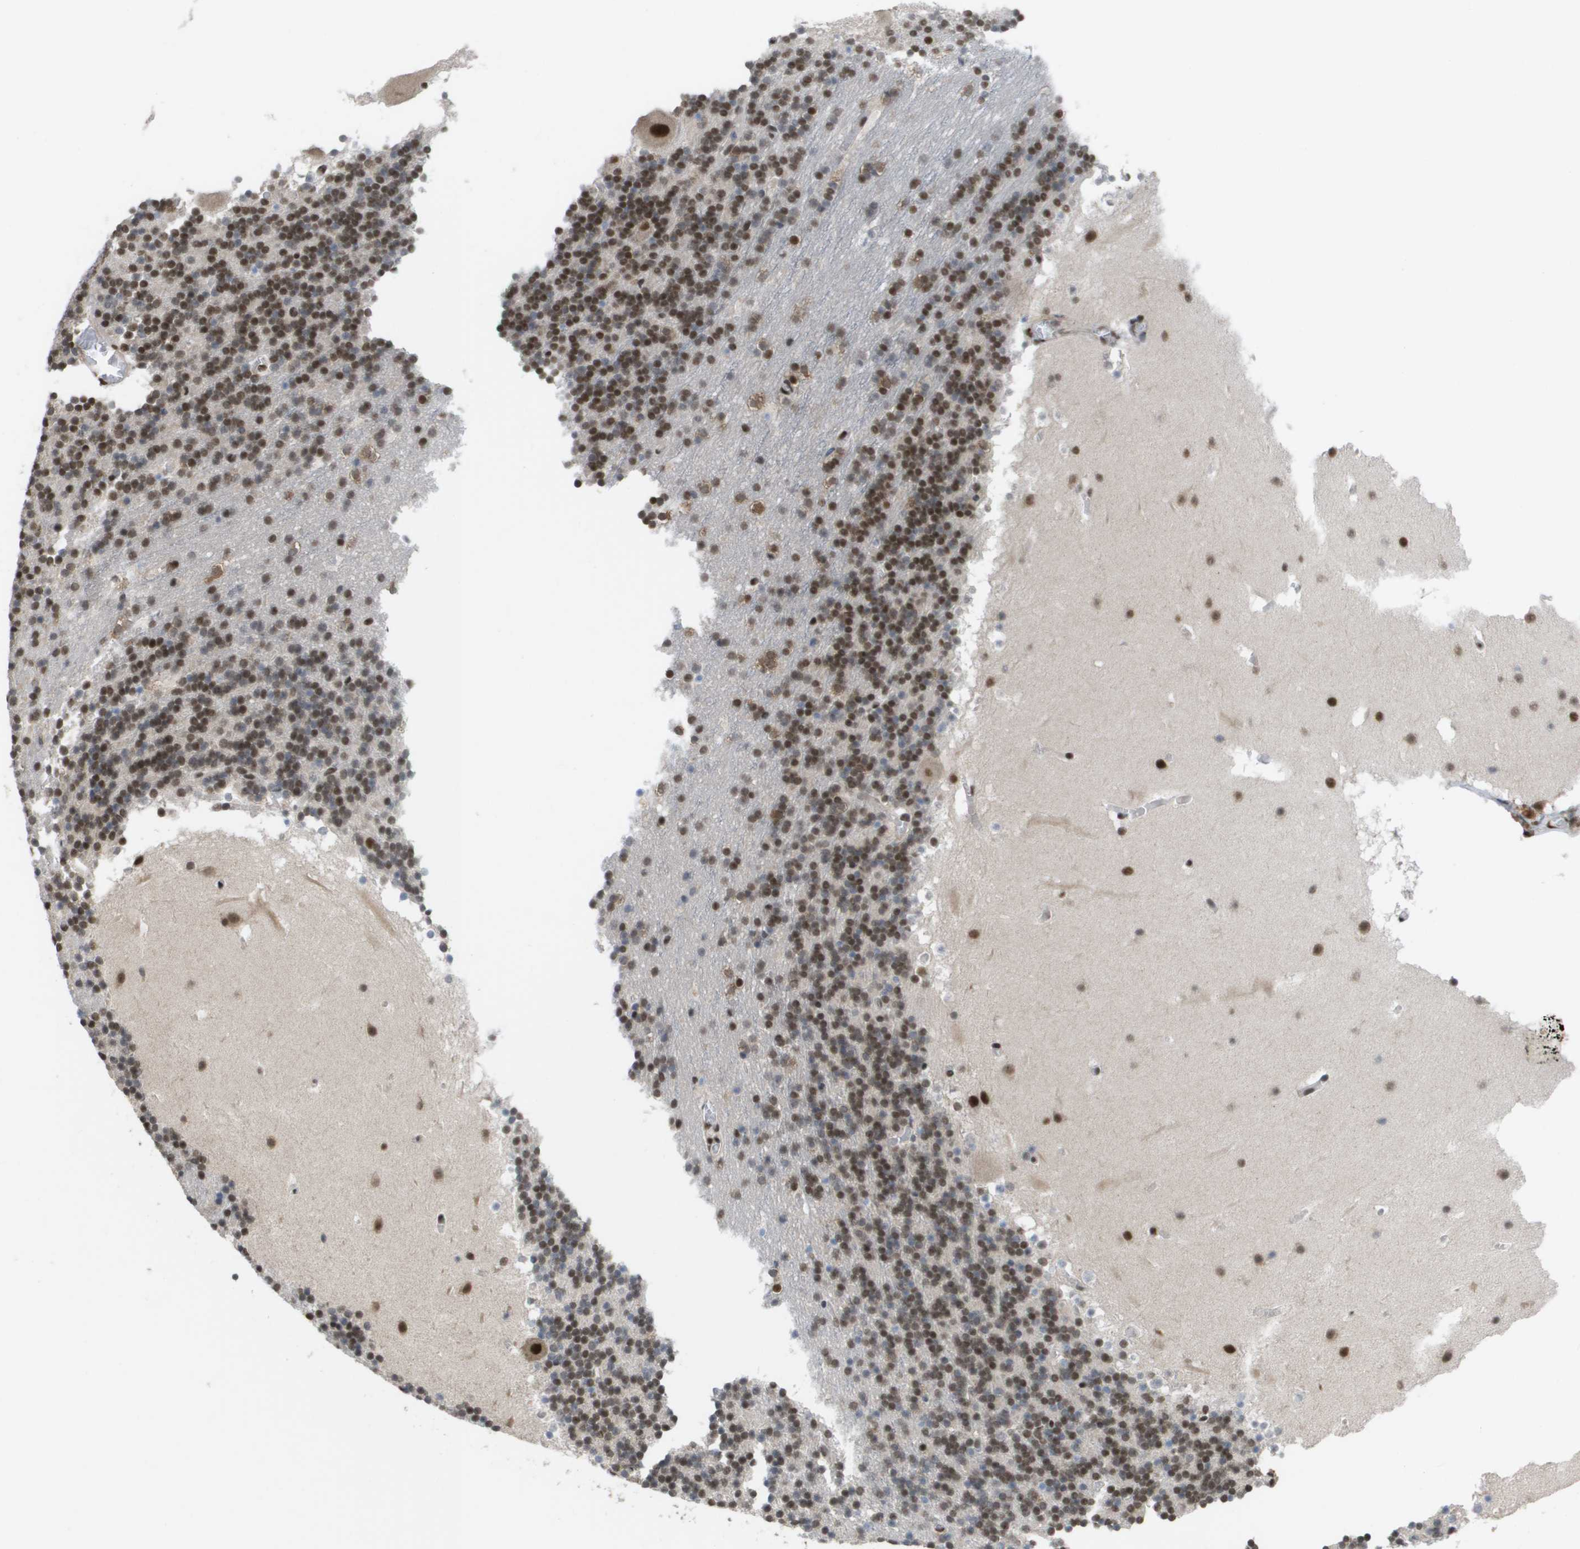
{"staining": {"intensity": "moderate", "quantity": ">75%", "location": "nuclear"}, "tissue": "cerebellum", "cell_type": "Cells in granular layer", "image_type": "normal", "snomed": [{"axis": "morphology", "description": "Normal tissue, NOS"}, {"axis": "topography", "description": "Cerebellum"}], "caption": "A high-resolution histopathology image shows immunohistochemistry (IHC) staining of benign cerebellum, which shows moderate nuclear staining in approximately >75% of cells in granular layer. Nuclei are stained in blue.", "gene": "CDT1", "patient": {"sex": "male", "age": 45}}